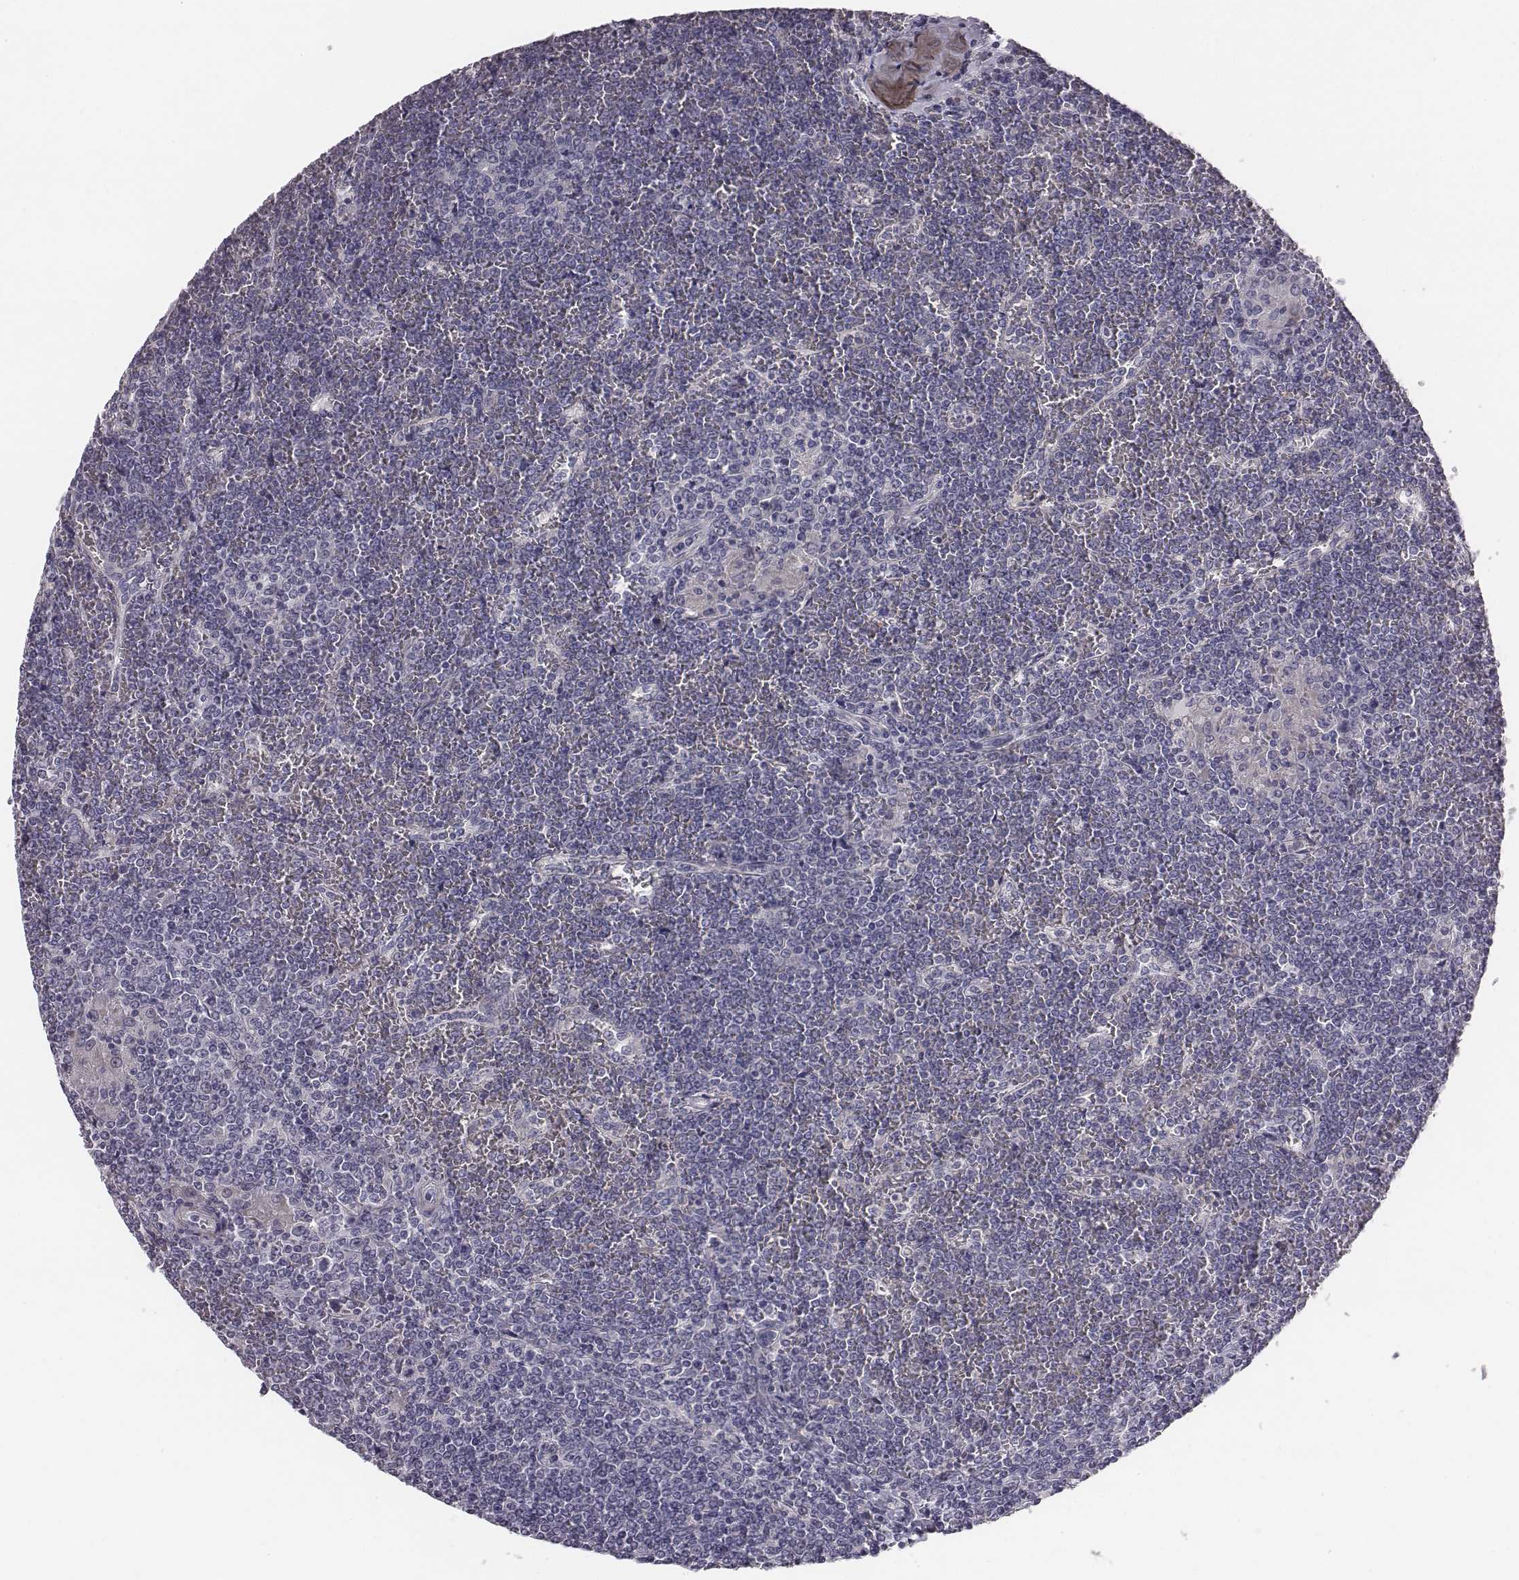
{"staining": {"intensity": "negative", "quantity": "none", "location": "none"}, "tissue": "lymphoma", "cell_type": "Tumor cells", "image_type": "cancer", "snomed": [{"axis": "morphology", "description": "Malignant lymphoma, non-Hodgkin's type, Low grade"}, {"axis": "topography", "description": "Spleen"}], "caption": "Tumor cells show no significant protein positivity in low-grade malignant lymphoma, non-Hodgkin's type.", "gene": "PRKCZ", "patient": {"sex": "female", "age": 19}}